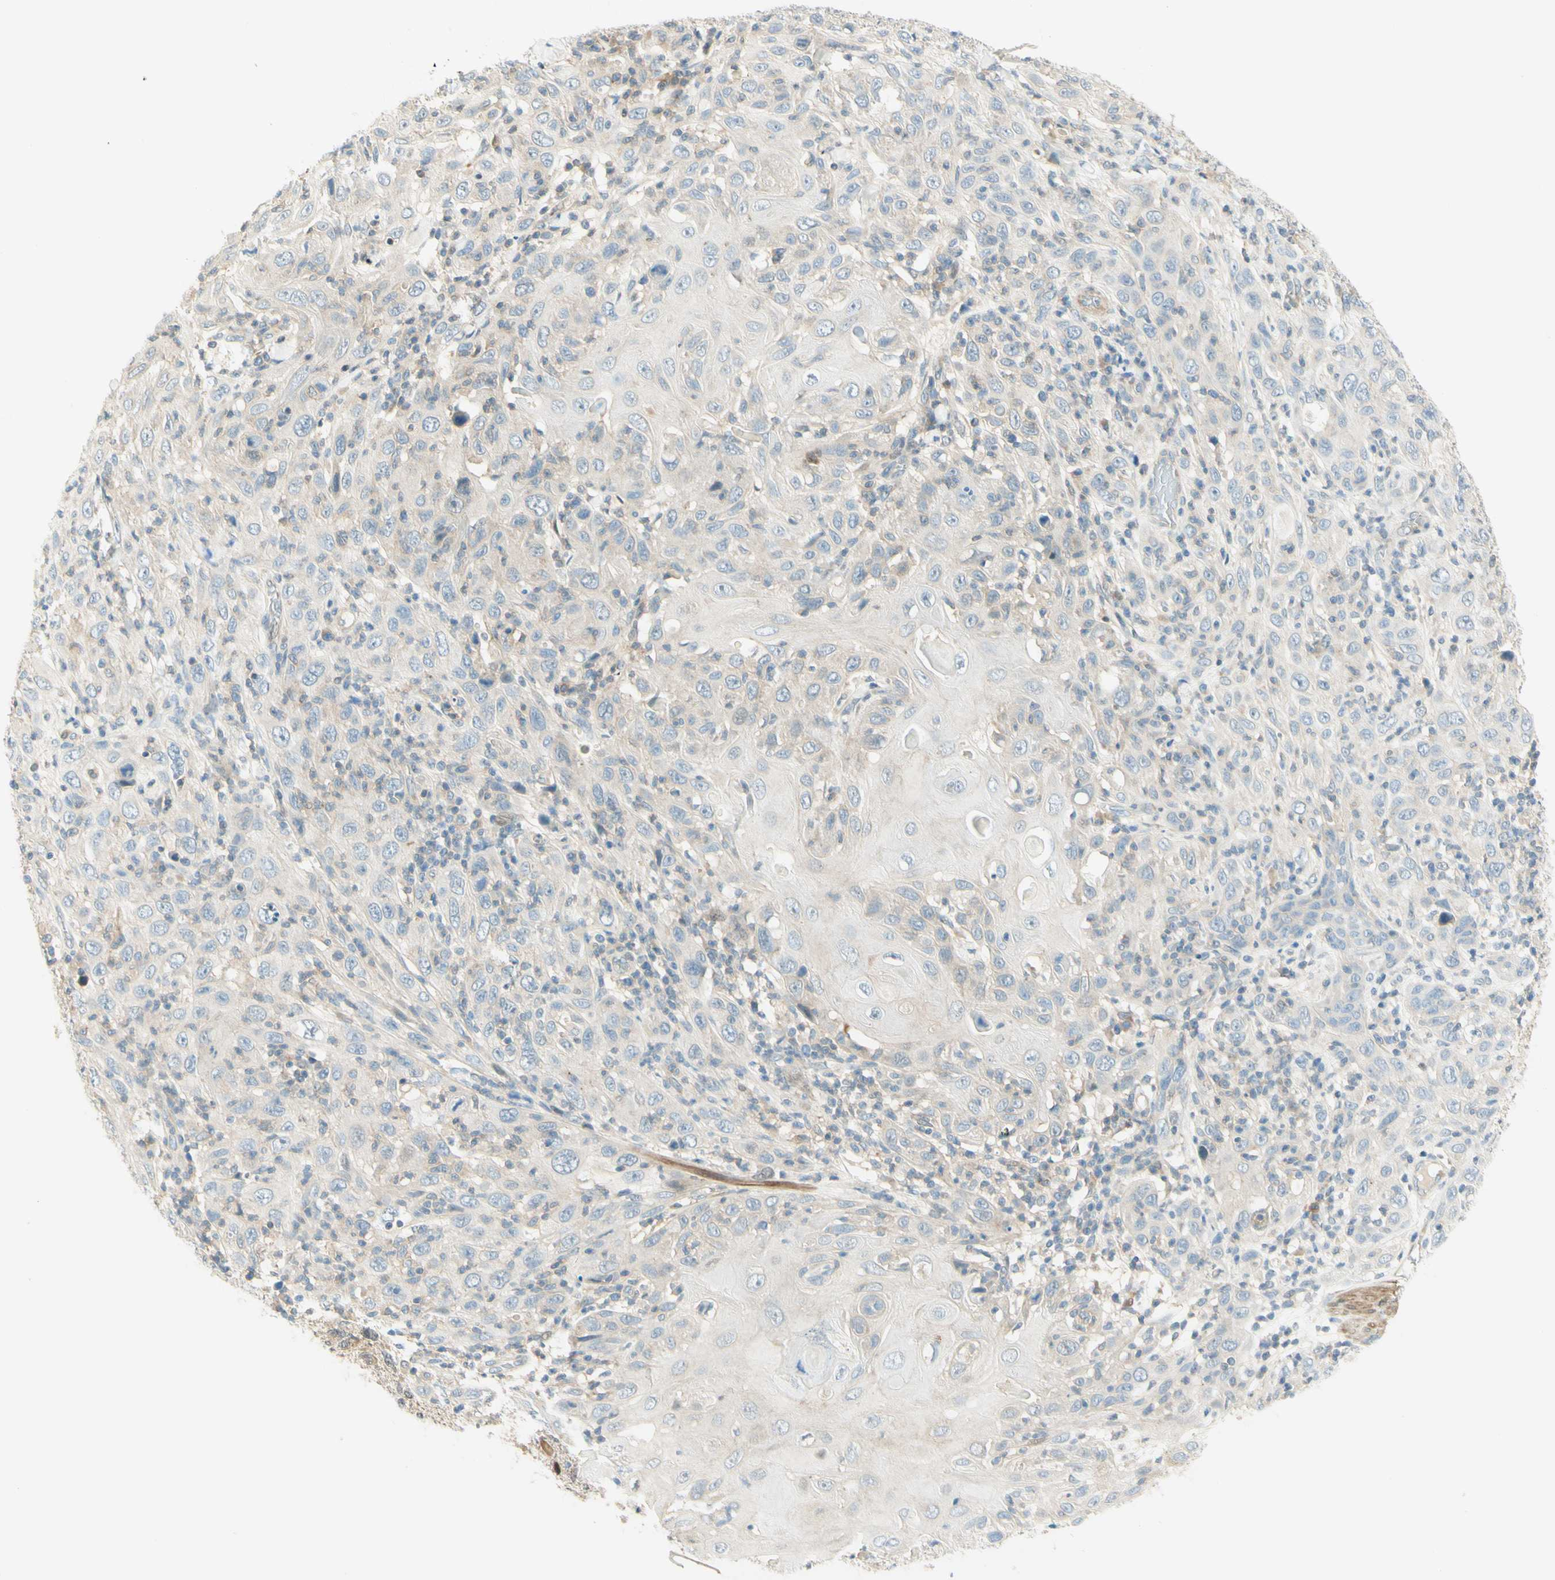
{"staining": {"intensity": "strong", "quantity": "<25%", "location": "cytoplasmic/membranous"}, "tissue": "skin cancer", "cell_type": "Tumor cells", "image_type": "cancer", "snomed": [{"axis": "morphology", "description": "Squamous cell carcinoma, NOS"}, {"axis": "topography", "description": "Skin"}], "caption": "Tumor cells display medium levels of strong cytoplasmic/membranous staining in about <25% of cells in human skin cancer.", "gene": "PROM1", "patient": {"sex": "female", "age": 88}}